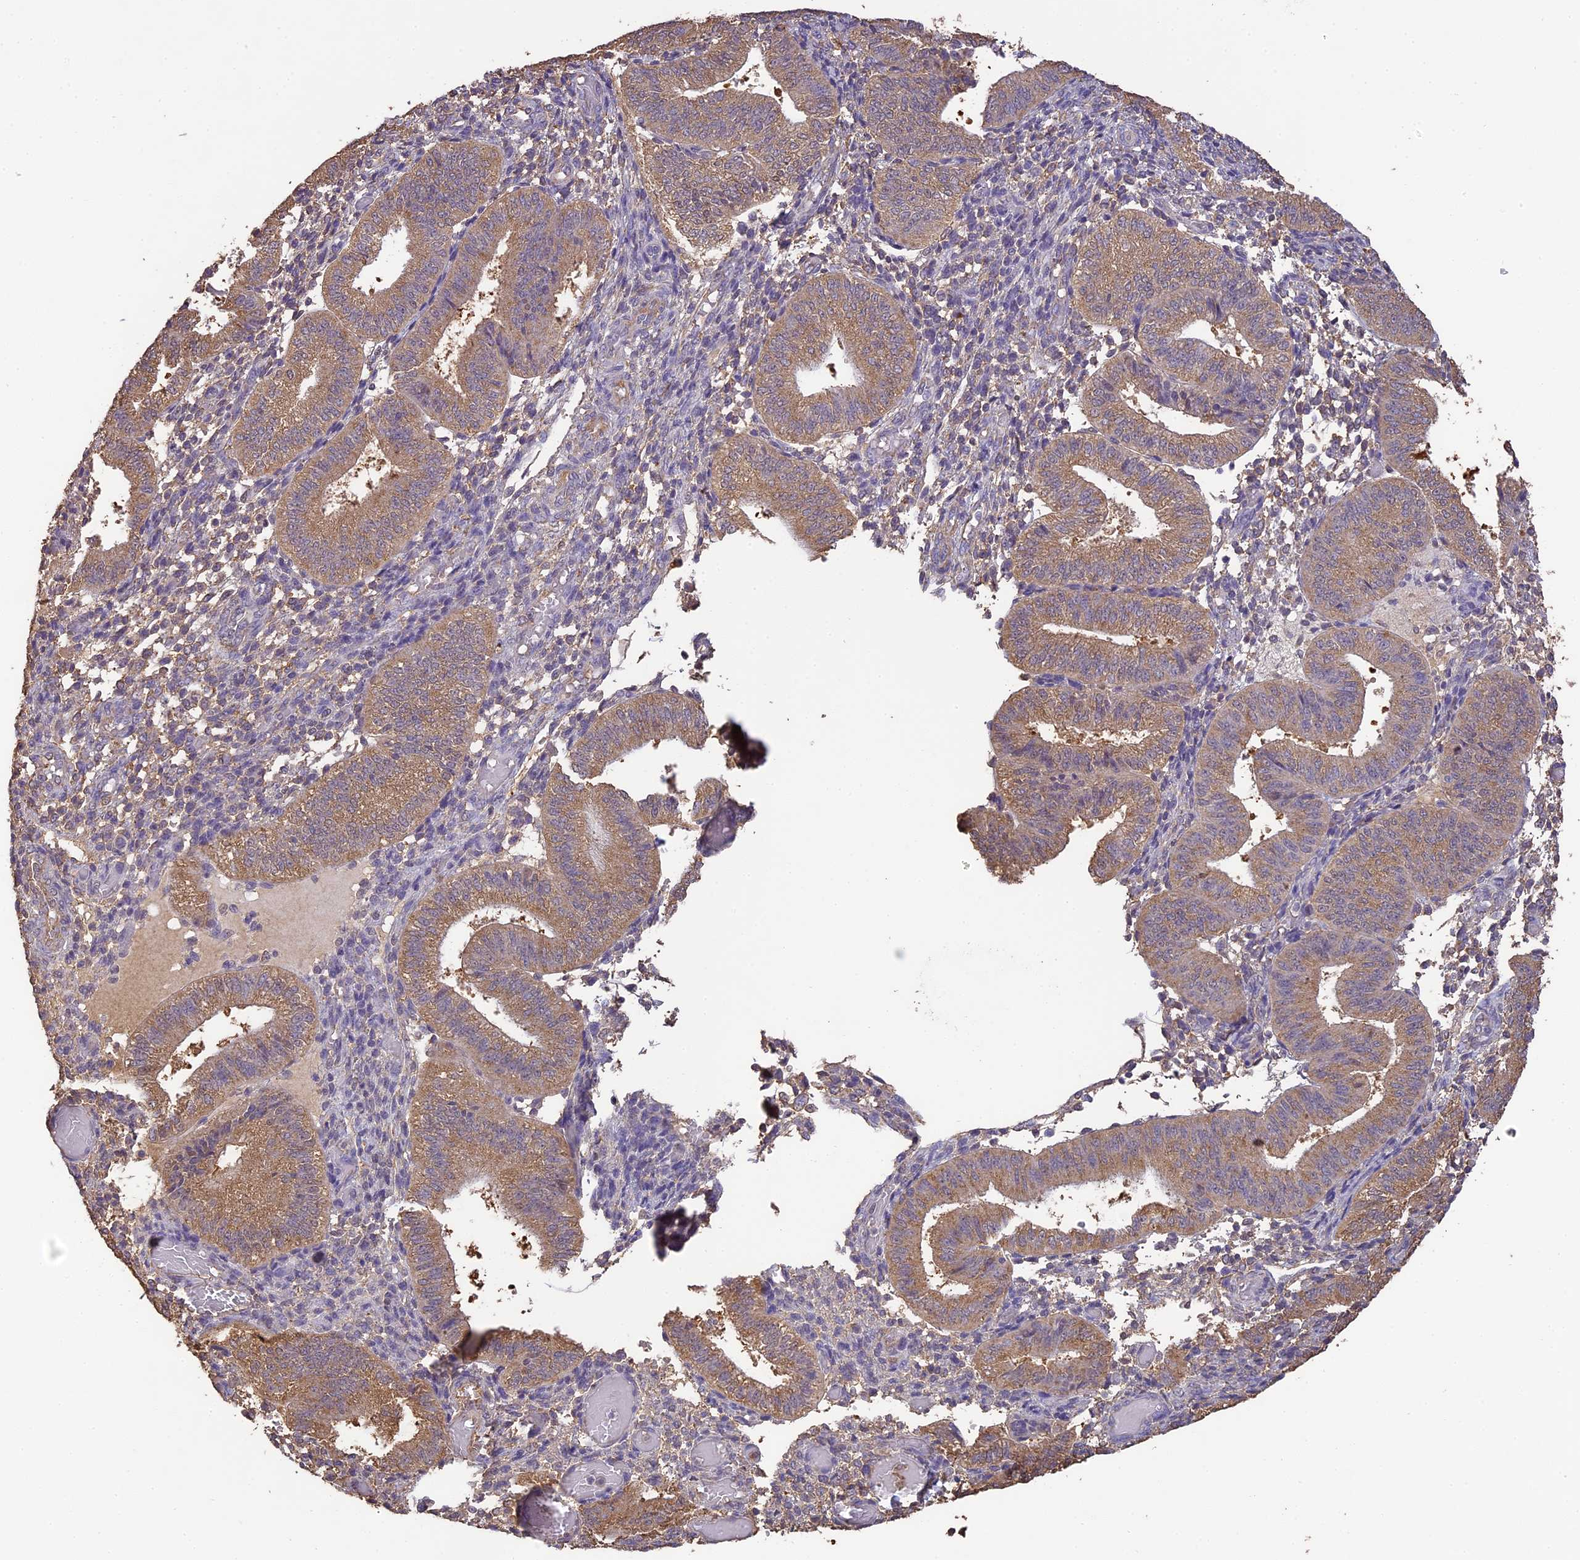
{"staining": {"intensity": "moderate", "quantity": "<25%", "location": "cytoplasmic/membranous"}, "tissue": "endometrium", "cell_type": "Cells in endometrial stroma", "image_type": "normal", "snomed": [{"axis": "morphology", "description": "Normal tissue, NOS"}, {"axis": "topography", "description": "Endometrium"}], "caption": "Benign endometrium demonstrates moderate cytoplasmic/membranous expression in about <25% of cells in endometrial stroma.", "gene": "ARHGAP19", "patient": {"sex": "female", "age": 34}}